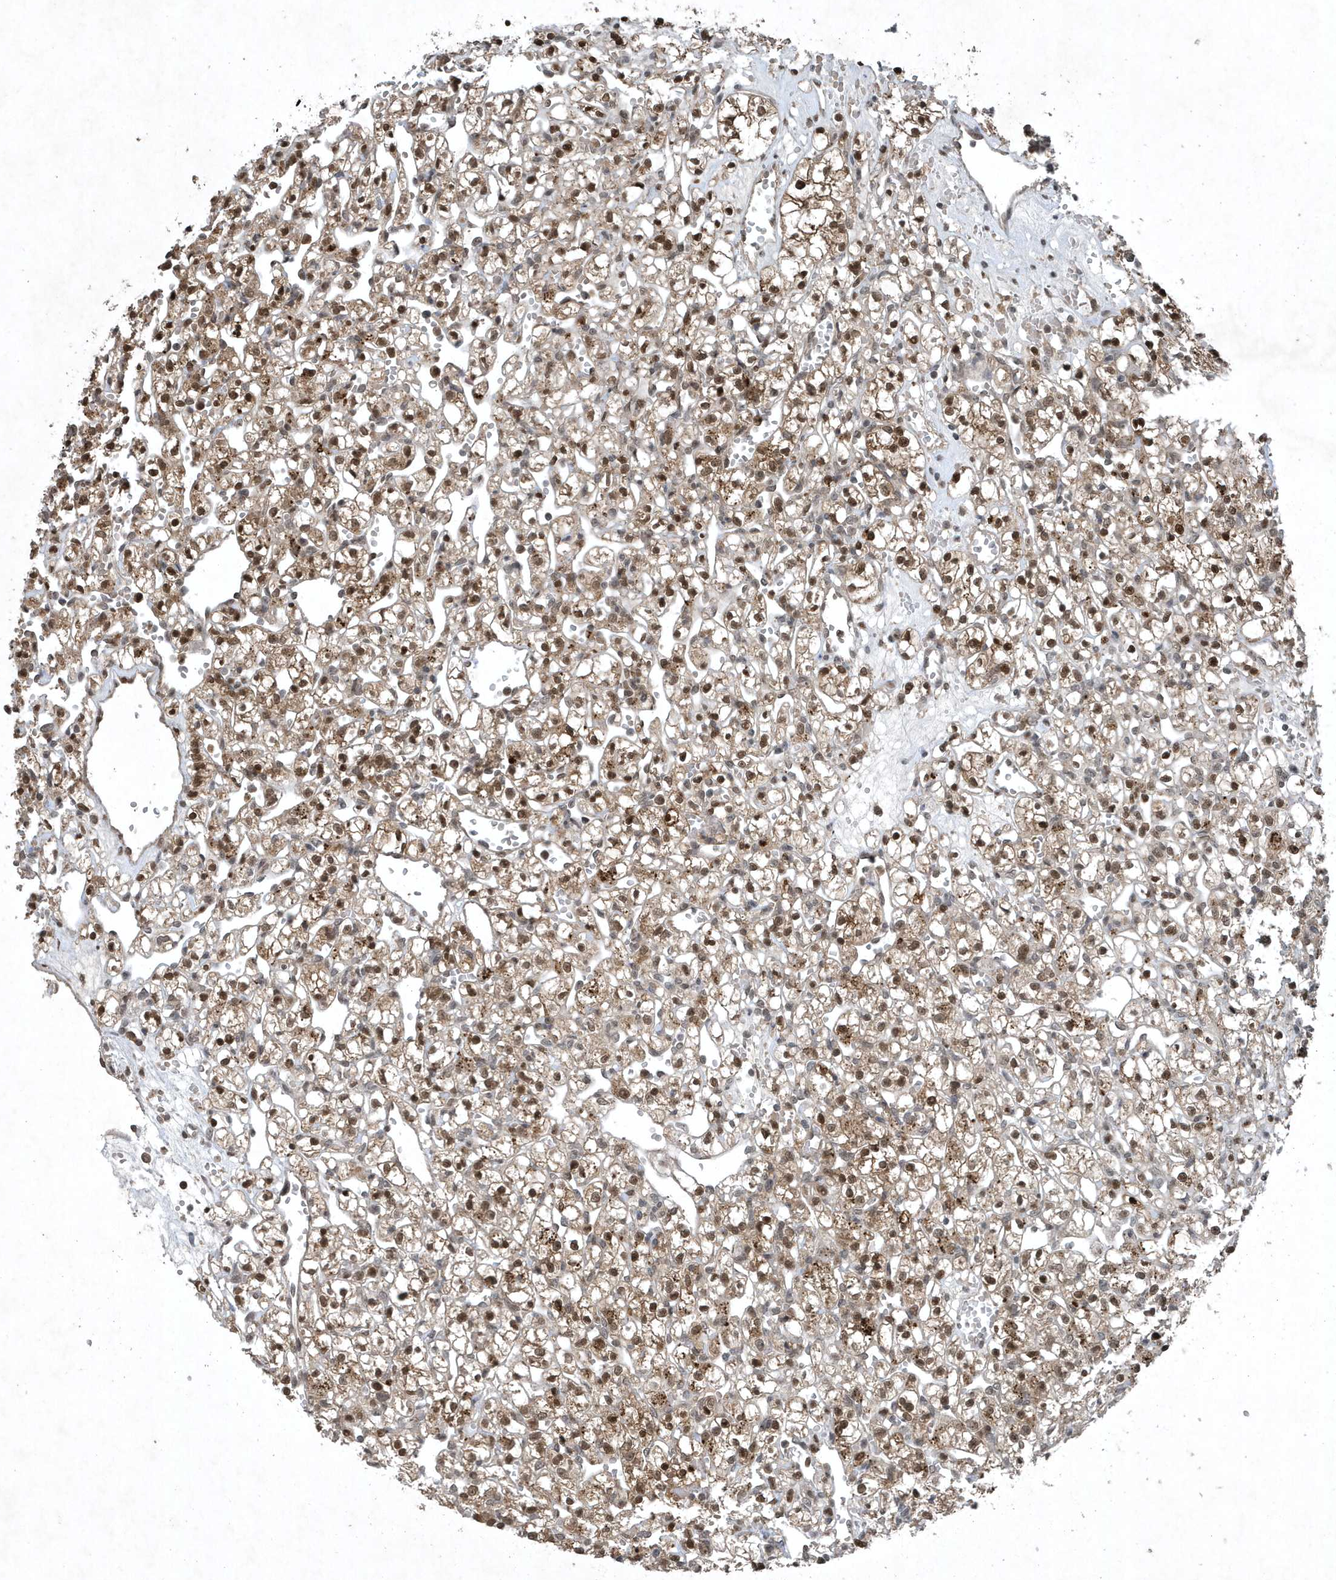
{"staining": {"intensity": "moderate", "quantity": ">75%", "location": "cytoplasmic/membranous,nuclear"}, "tissue": "renal cancer", "cell_type": "Tumor cells", "image_type": "cancer", "snomed": [{"axis": "morphology", "description": "Adenocarcinoma, NOS"}, {"axis": "topography", "description": "Kidney"}], "caption": "About >75% of tumor cells in human renal adenocarcinoma exhibit moderate cytoplasmic/membranous and nuclear protein positivity as visualized by brown immunohistochemical staining.", "gene": "HSPA1A", "patient": {"sex": "female", "age": 59}}